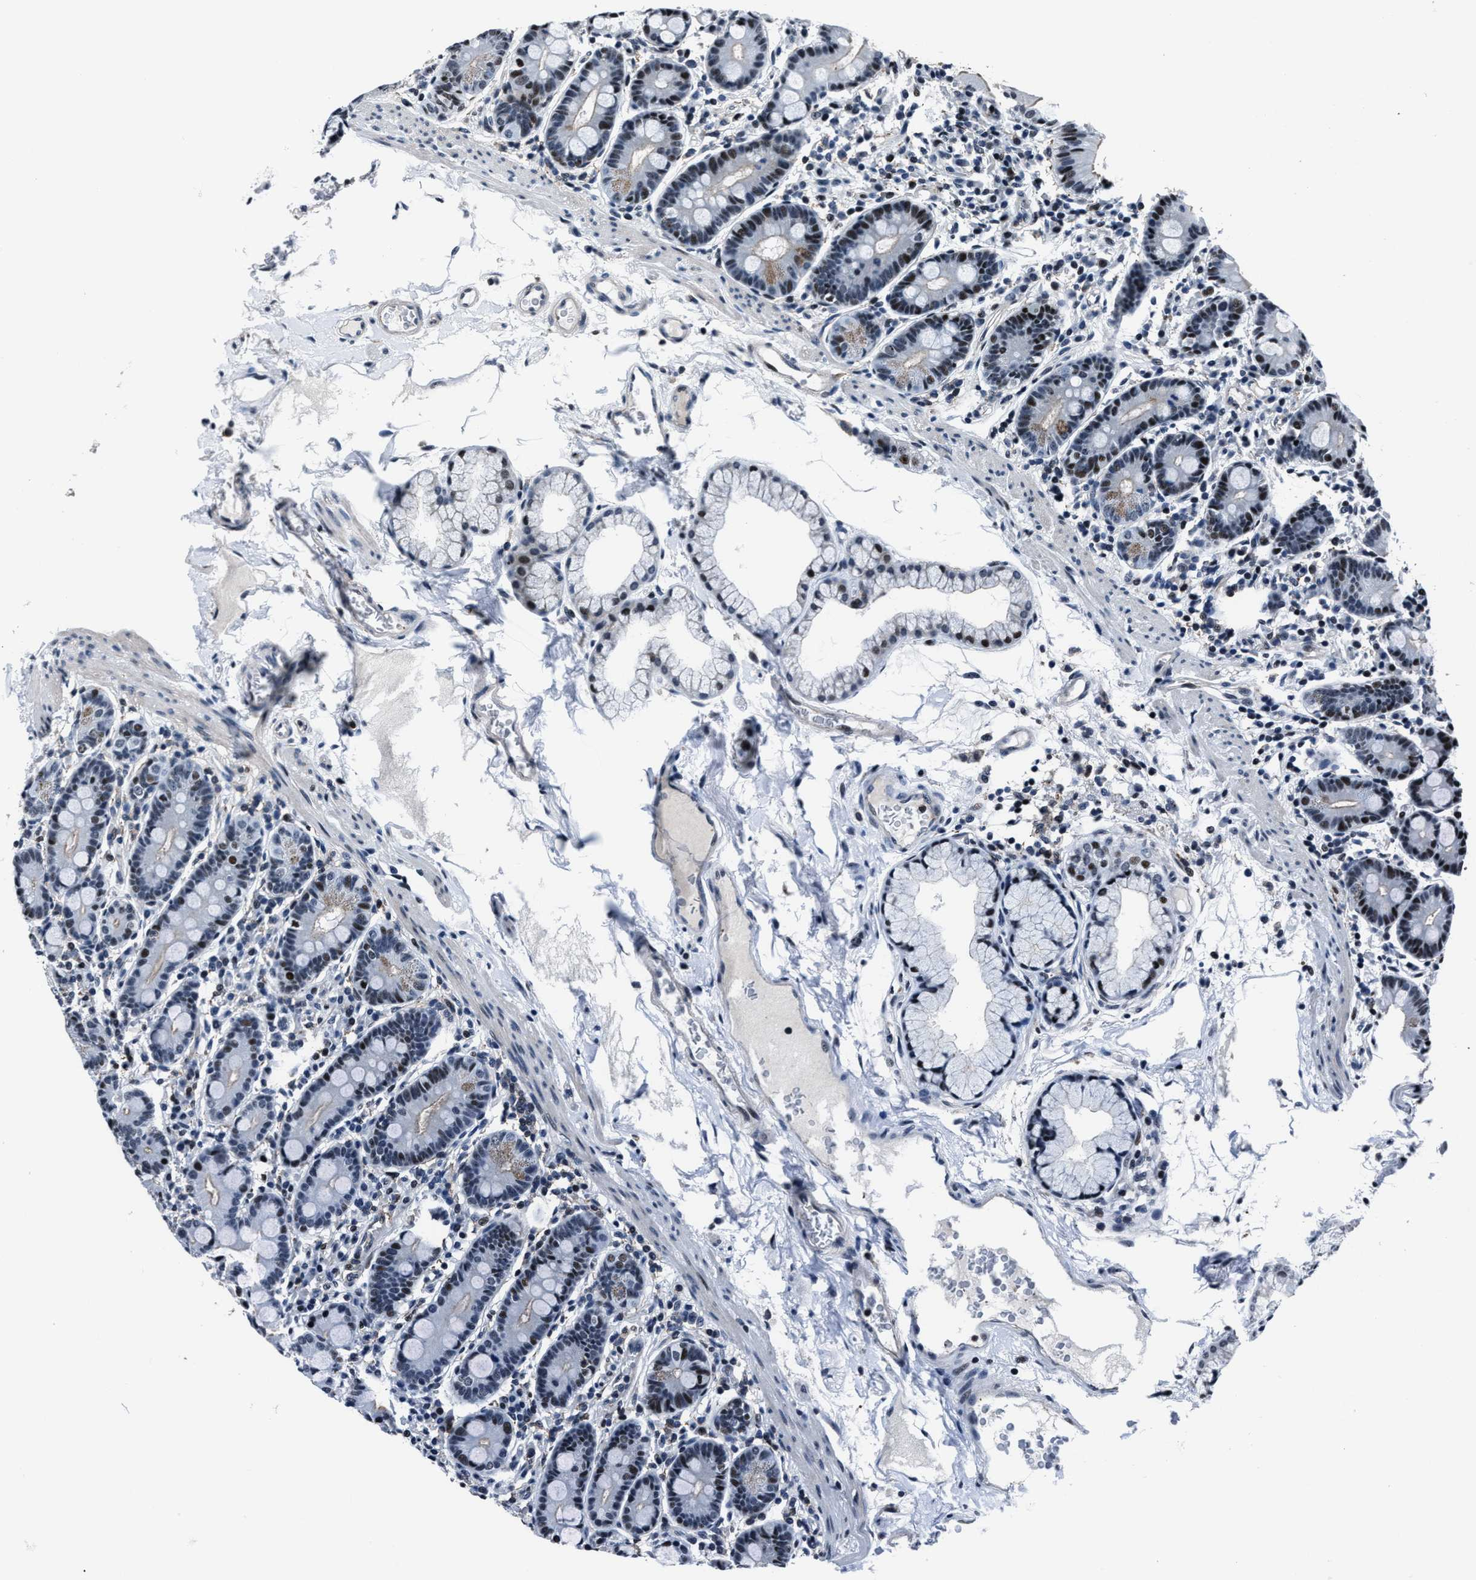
{"staining": {"intensity": "moderate", "quantity": "25%-75%", "location": "nuclear"}, "tissue": "duodenum", "cell_type": "Glandular cells", "image_type": "normal", "snomed": [{"axis": "morphology", "description": "Normal tissue, NOS"}, {"axis": "topography", "description": "Duodenum"}], "caption": "Moderate nuclear expression for a protein is present in about 25%-75% of glandular cells of unremarkable duodenum using IHC.", "gene": "PPIE", "patient": {"sex": "male", "age": 50}}